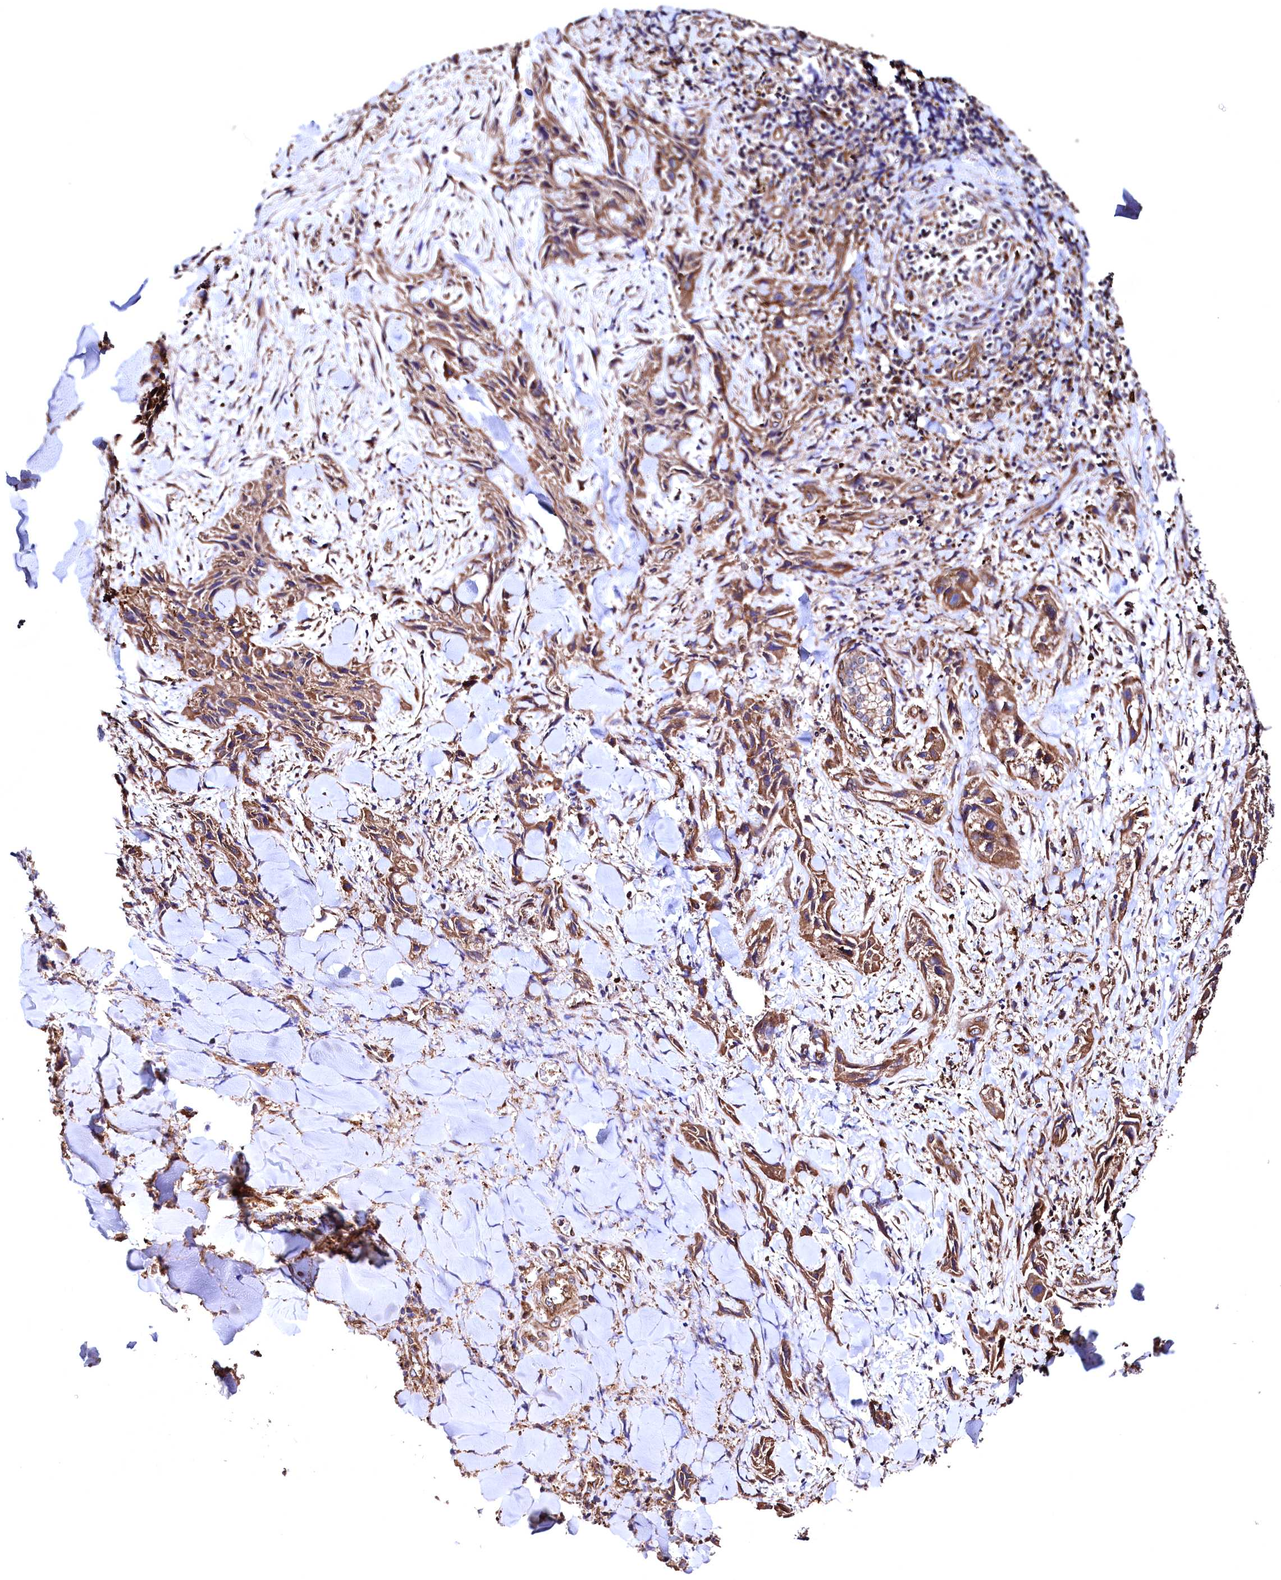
{"staining": {"intensity": "strong", "quantity": ">75%", "location": "cytoplasmic/membranous"}, "tissue": "skin cancer", "cell_type": "Tumor cells", "image_type": "cancer", "snomed": [{"axis": "morphology", "description": "Squamous cell carcinoma, NOS"}, {"axis": "topography", "description": "Skin"}, {"axis": "topography", "description": "Subcutis"}], "caption": "A high amount of strong cytoplasmic/membranous staining is appreciated in approximately >75% of tumor cells in skin cancer (squamous cell carcinoma) tissue. (Stains: DAB in brown, nuclei in blue, Microscopy: brightfield microscopy at high magnification).", "gene": "STAMBPL1", "patient": {"sex": "male", "age": 73}}